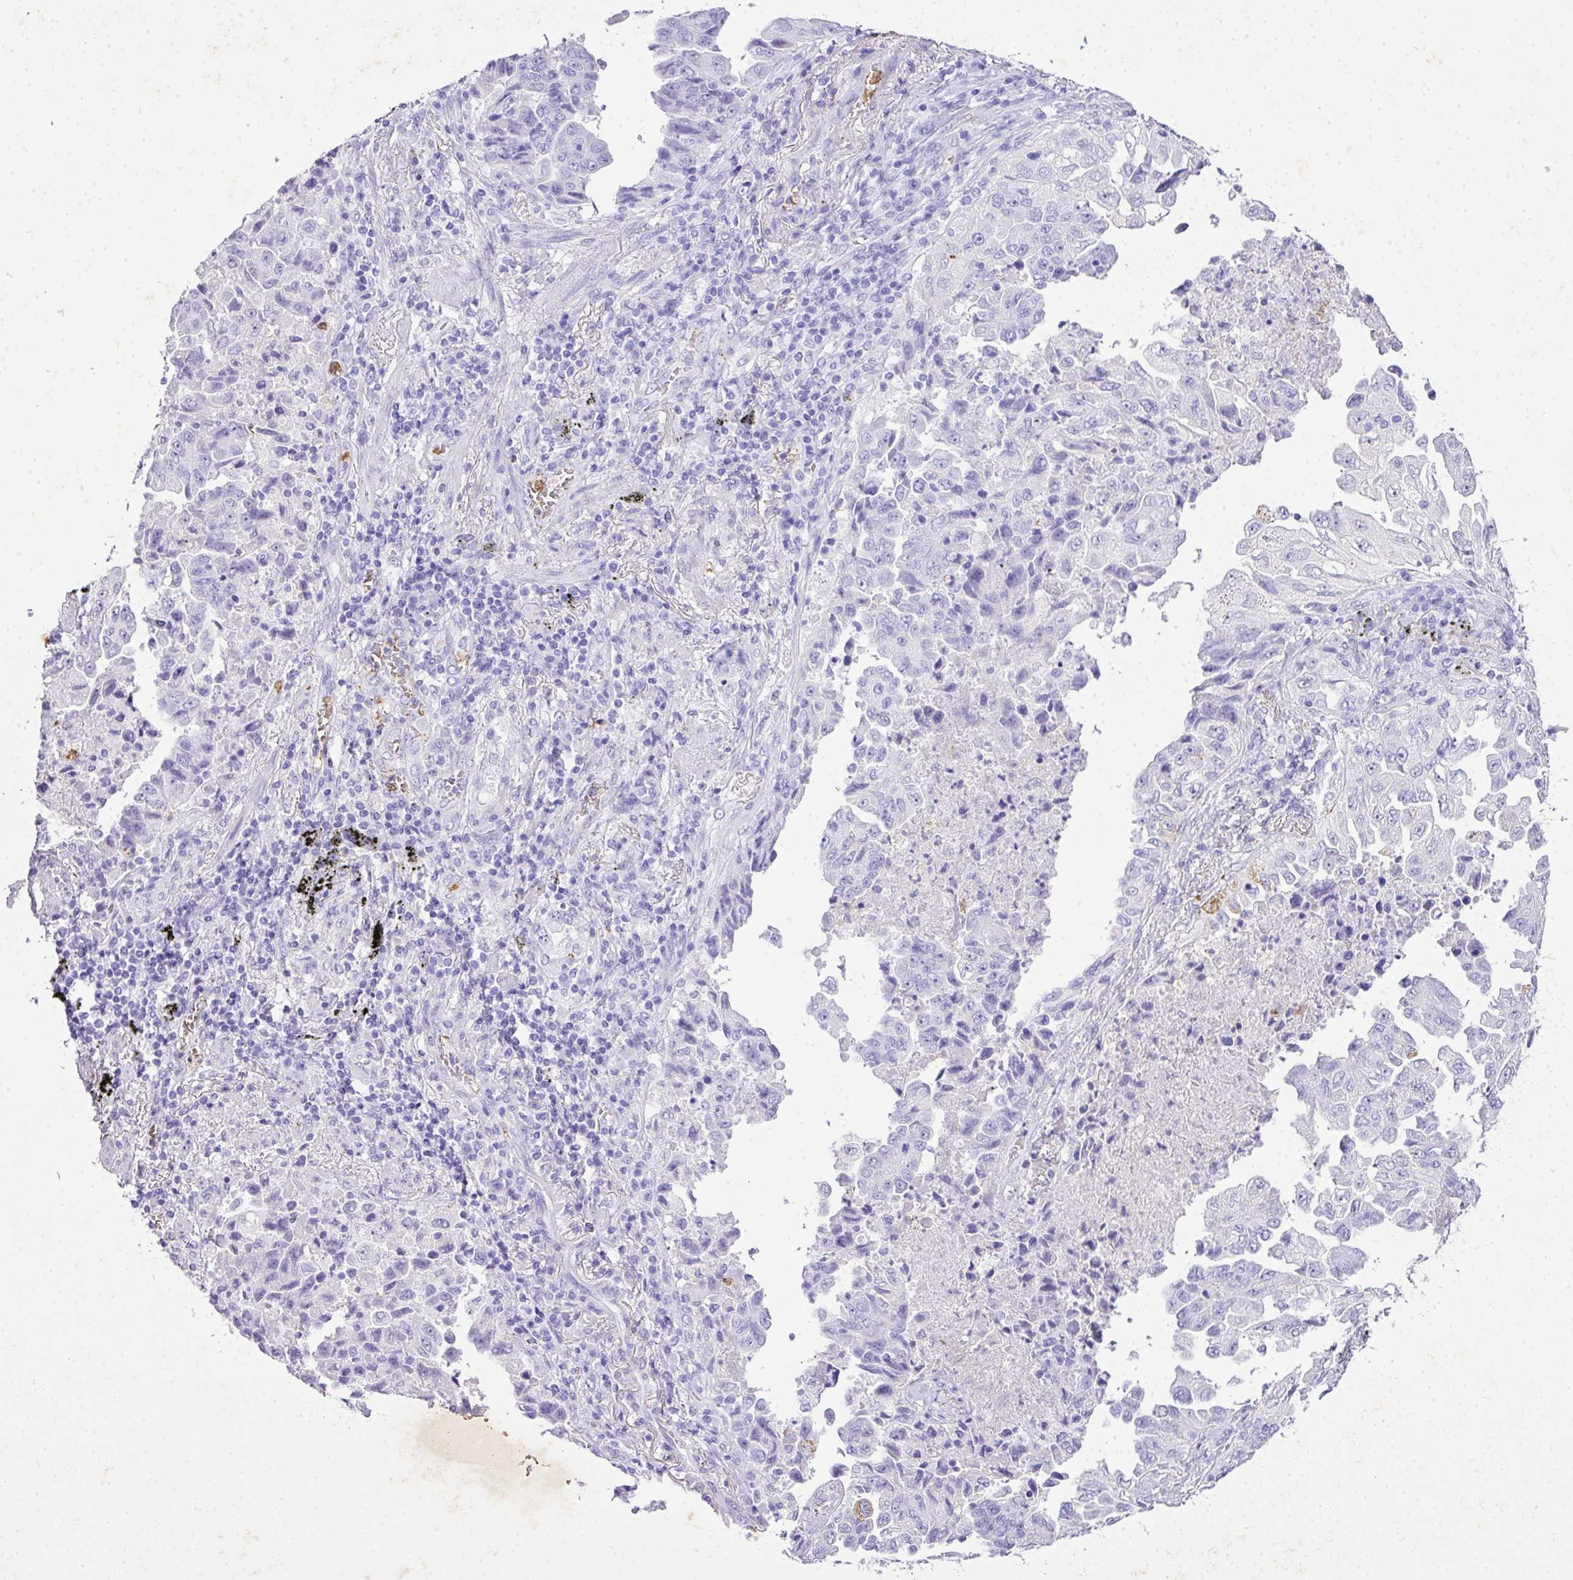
{"staining": {"intensity": "negative", "quantity": "none", "location": "none"}, "tissue": "lung cancer", "cell_type": "Tumor cells", "image_type": "cancer", "snomed": [{"axis": "morphology", "description": "Adenocarcinoma, NOS"}, {"axis": "topography", "description": "Lung"}], "caption": "A high-resolution micrograph shows immunohistochemistry staining of lung adenocarcinoma, which shows no significant positivity in tumor cells. The staining is performed using DAB brown chromogen with nuclei counter-stained in using hematoxylin.", "gene": "KCNJ11", "patient": {"sex": "female", "age": 51}}